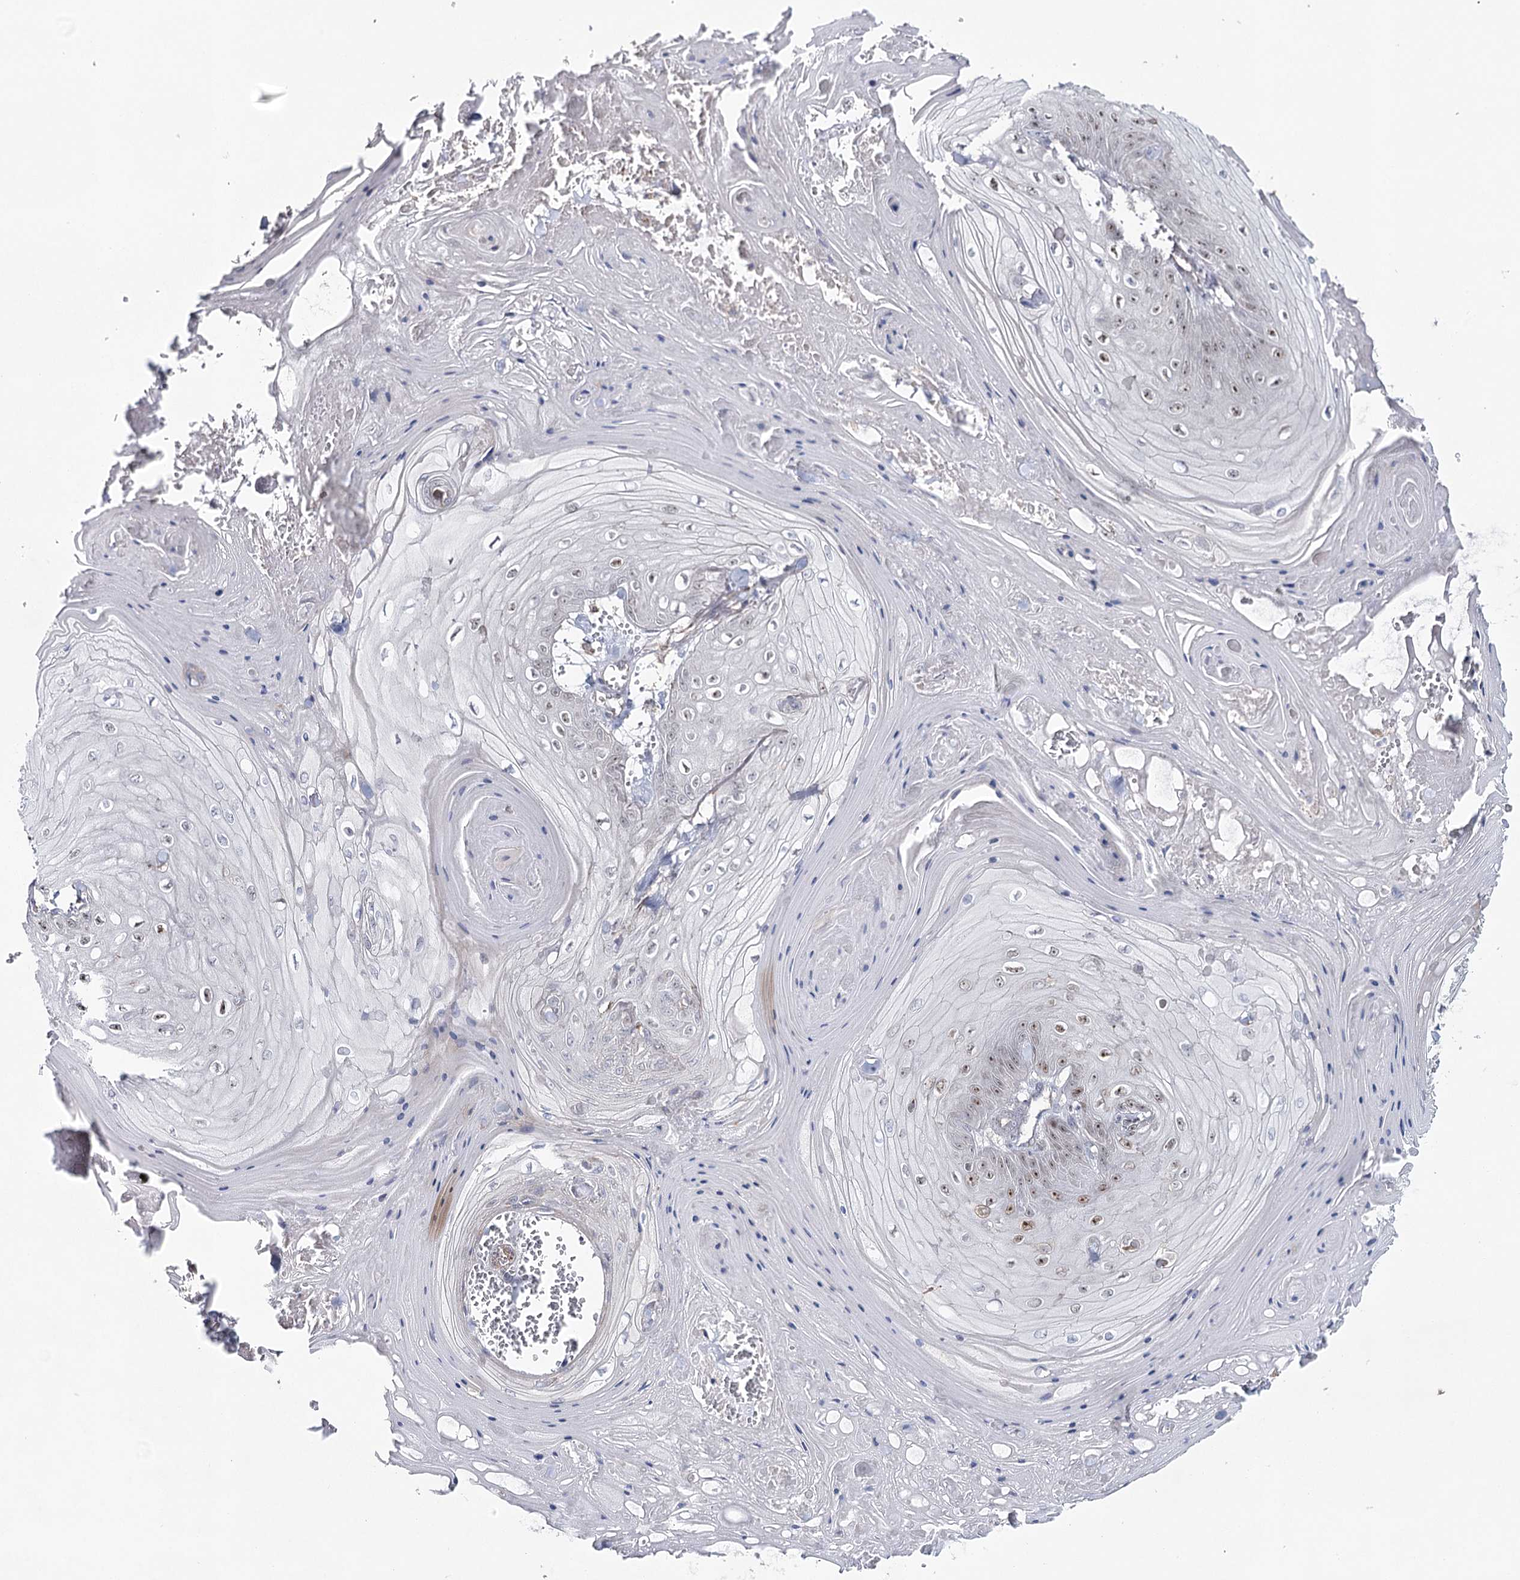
{"staining": {"intensity": "moderate", "quantity": "25%-75%", "location": "nuclear"}, "tissue": "skin cancer", "cell_type": "Tumor cells", "image_type": "cancer", "snomed": [{"axis": "morphology", "description": "Squamous cell carcinoma, NOS"}, {"axis": "topography", "description": "Skin"}], "caption": "Skin cancer tissue demonstrates moderate nuclear expression in approximately 25%-75% of tumor cells, visualized by immunohistochemistry.", "gene": "ZC3H8", "patient": {"sex": "male", "age": 74}}